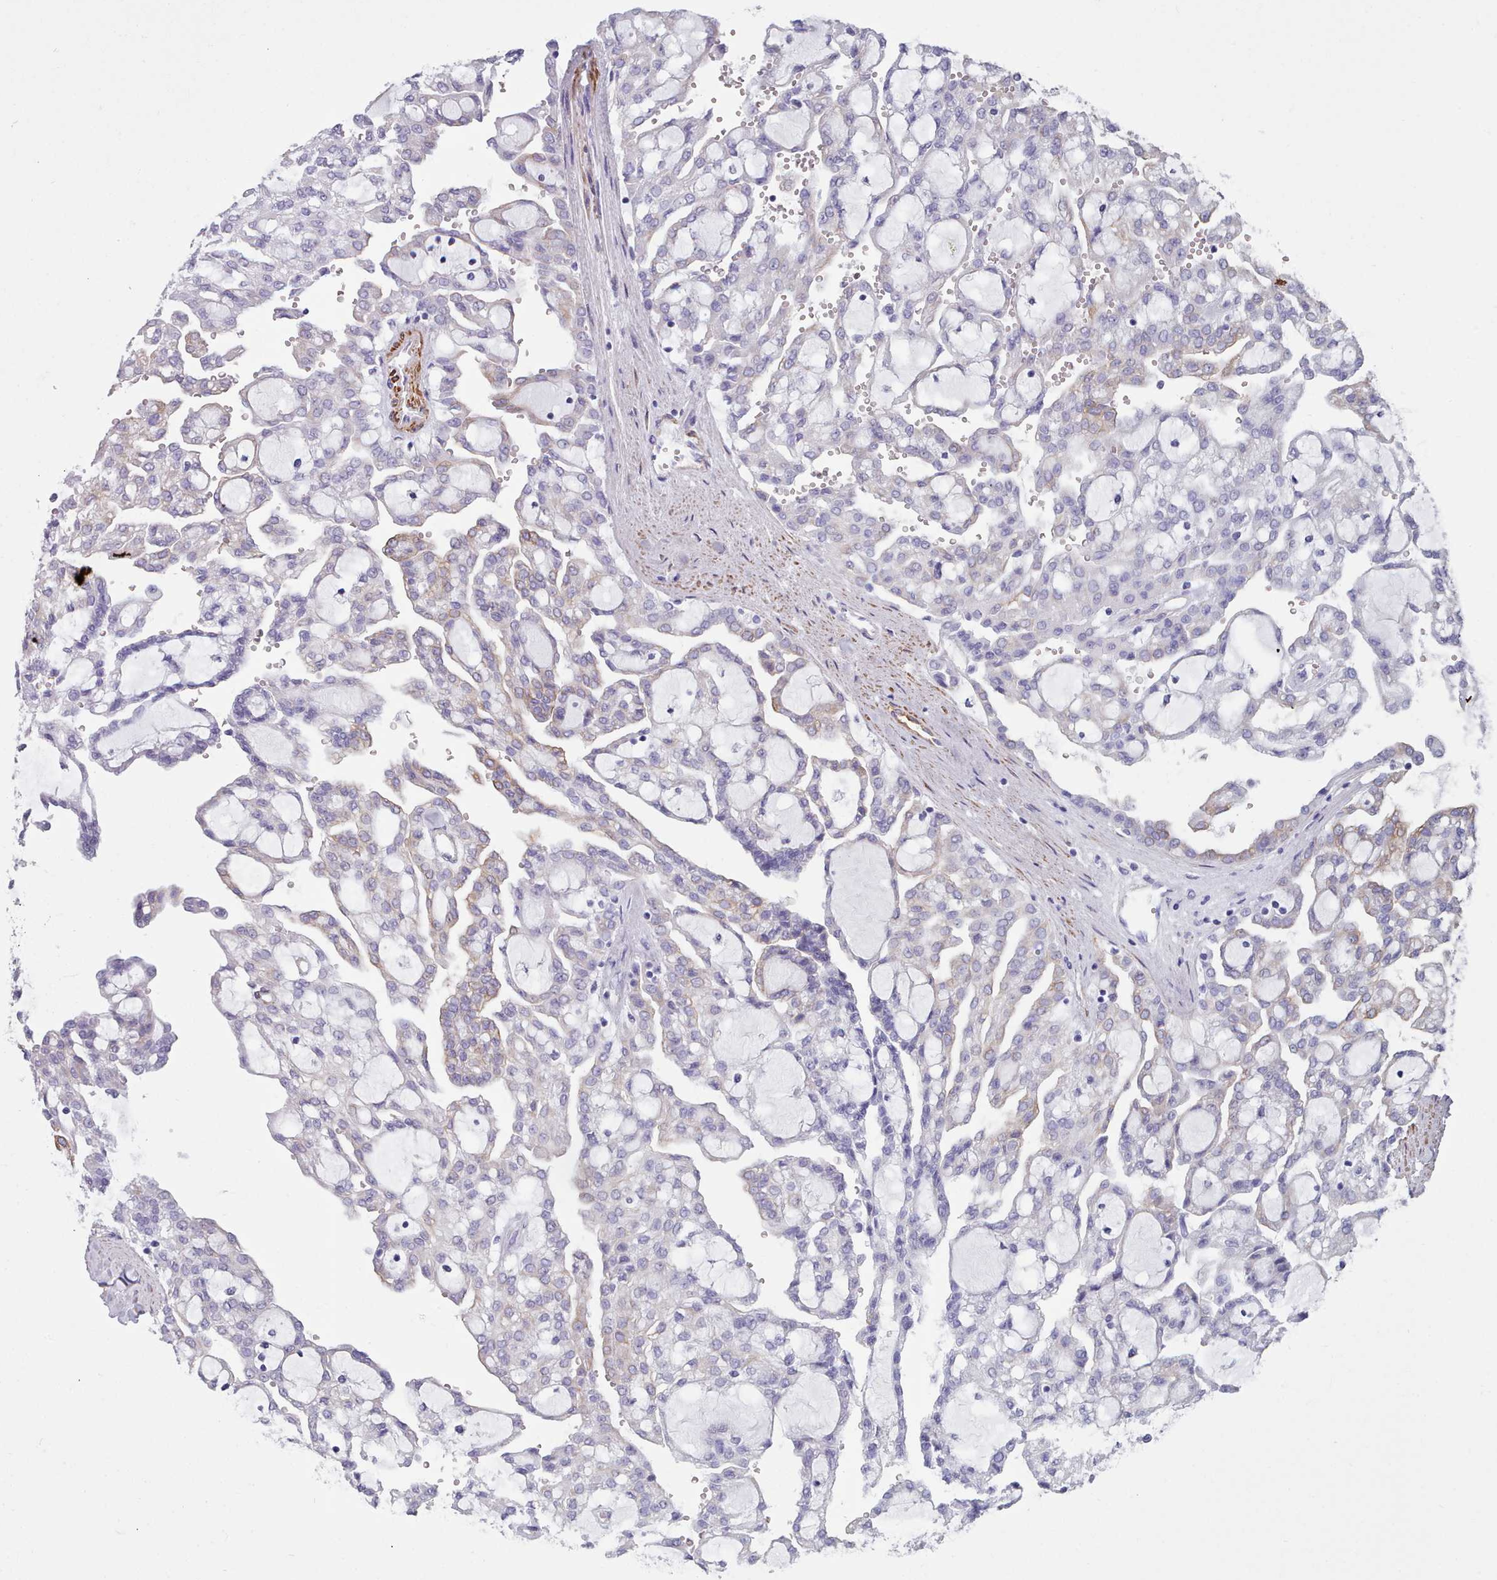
{"staining": {"intensity": "negative", "quantity": "none", "location": "none"}, "tissue": "renal cancer", "cell_type": "Tumor cells", "image_type": "cancer", "snomed": [{"axis": "morphology", "description": "Adenocarcinoma, NOS"}, {"axis": "topography", "description": "Kidney"}], "caption": "Immunohistochemistry (IHC) photomicrograph of adenocarcinoma (renal) stained for a protein (brown), which reveals no expression in tumor cells. (Brightfield microscopy of DAB (3,3'-diaminobenzidine) IHC at high magnification).", "gene": "FPGS", "patient": {"sex": "male", "age": 63}}